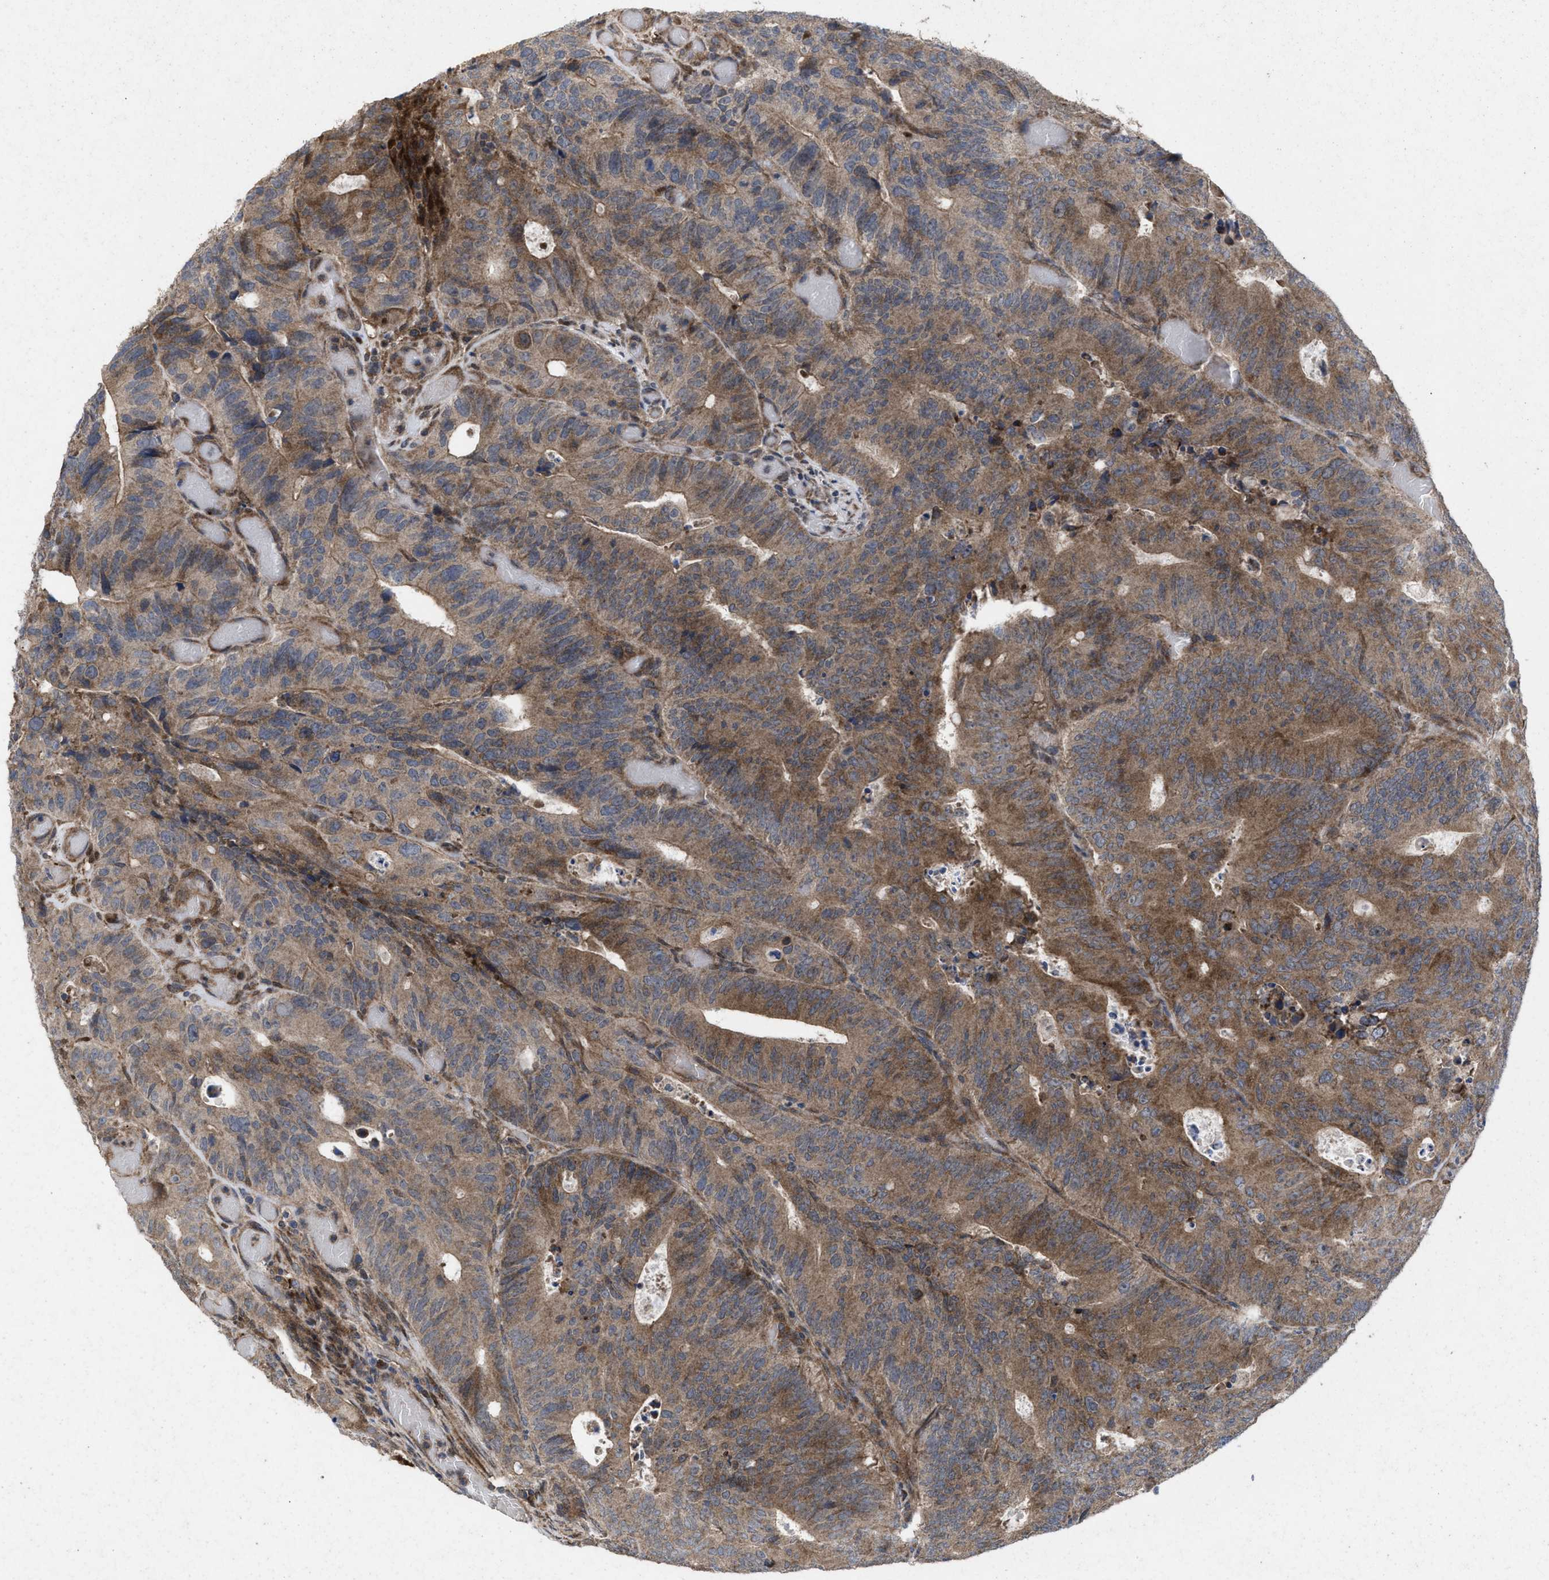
{"staining": {"intensity": "moderate", "quantity": ">75%", "location": "cytoplasmic/membranous"}, "tissue": "colorectal cancer", "cell_type": "Tumor cells", "image_type": "cancer", "snomed": [{"axis": "morphology", "description": "Adenocarcinoma, NOS"}, {"axis": "topography", "description": "Colon"}], "caption": "About >75% of tumor cells in colorectal cancer show moderate cytoplasmic/membranous protein expression as visualized by brown immunohistochemical staining.", "gene": "MSI2", "patient": {"sex": "male", "age": 87}}